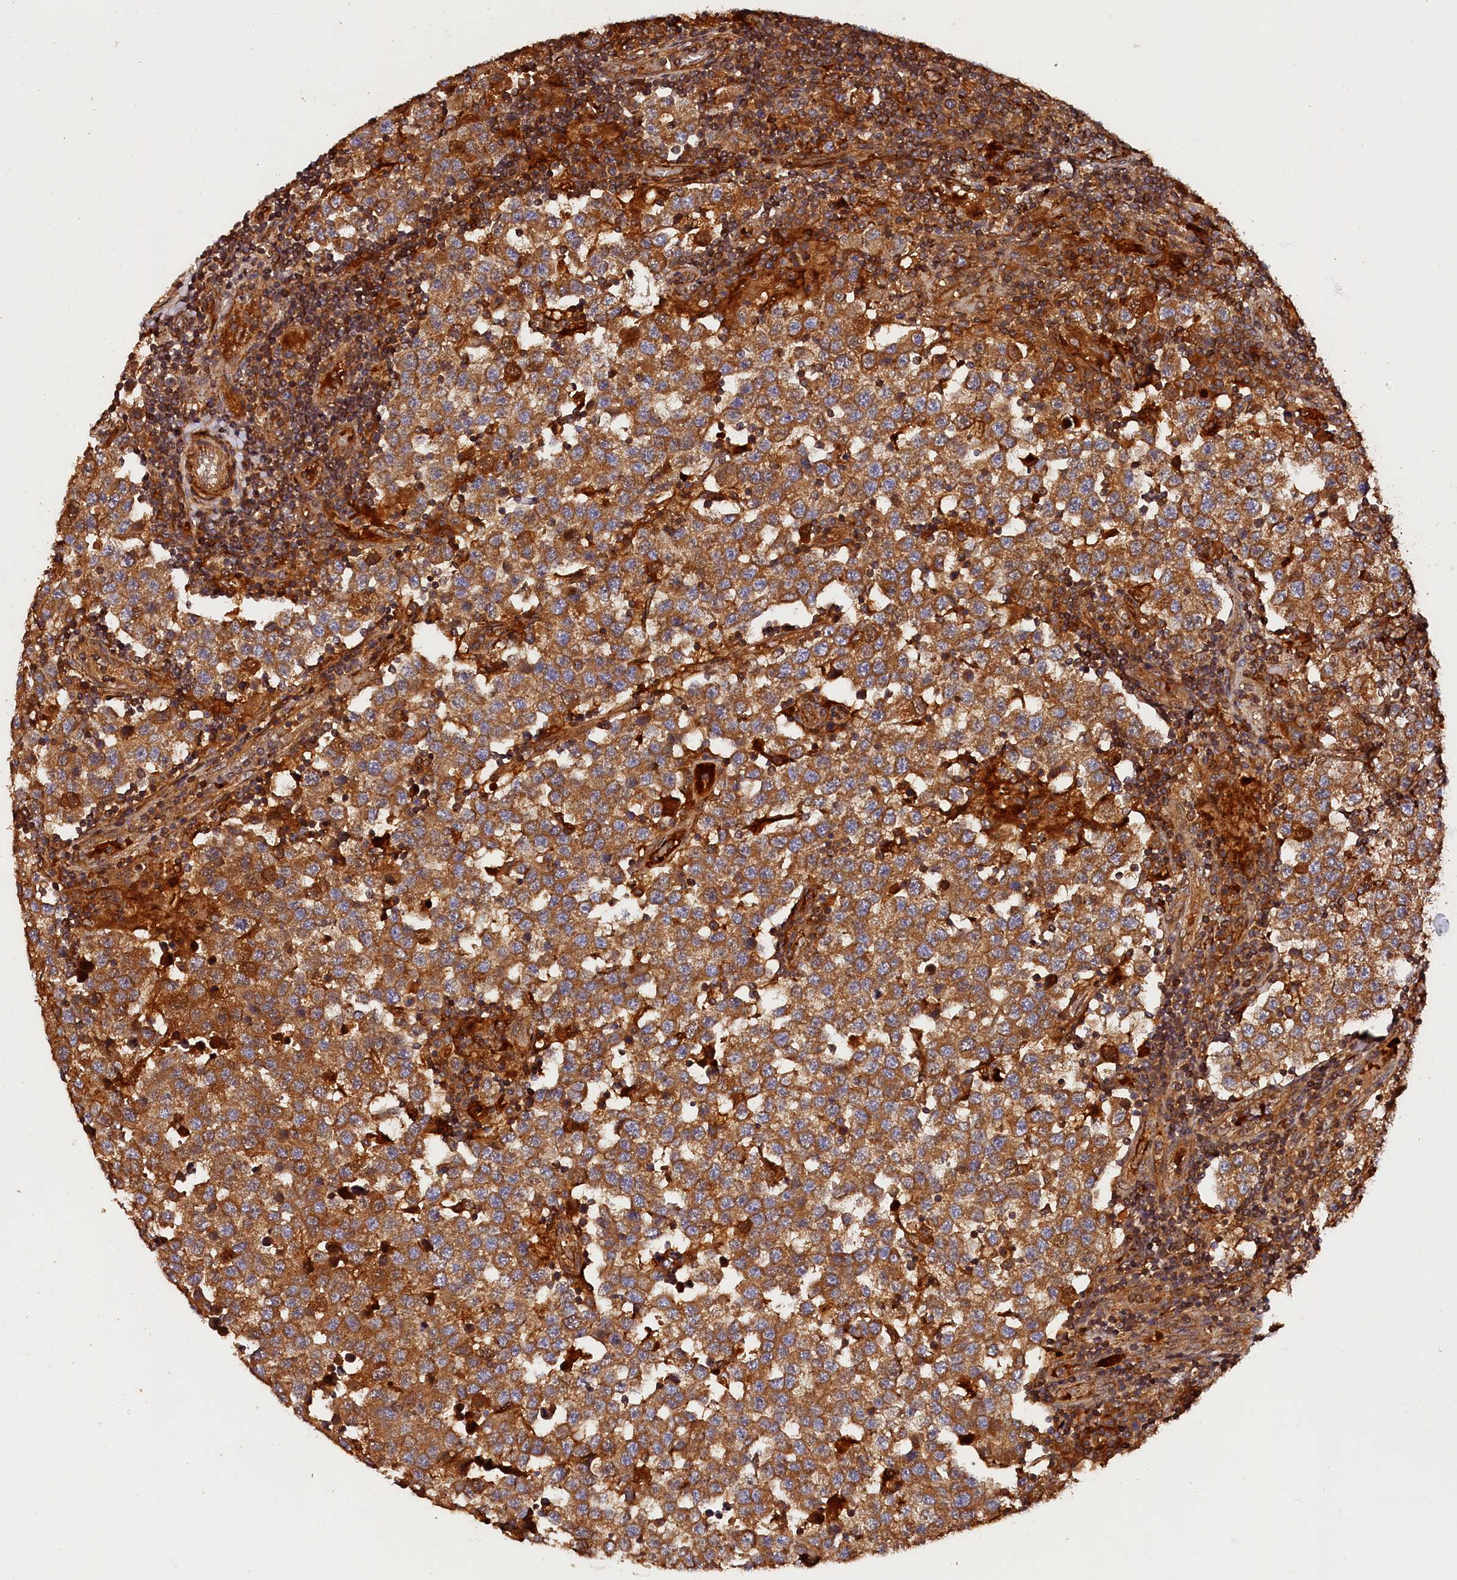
{"staining": {"intensity": "moderate", "quantity": ">75%", "location": "cytoplasmic/membranous"}, "tissue": "testis cancer", "cell_type": "Tumor cells", "image_type": "cancer", "snomed": [{"axis": "morphology", "description": "Seminoma, NOS"}, {"axis": "topography", "description": "Testis"}], "caption": "Protein expression analysis of human testis cancer reveals moderate cytoplasmic/membranous expression in about >75% of tumor cells.", "gene": "HMOX2", "patient": {"sex": "male", "age": 34}}